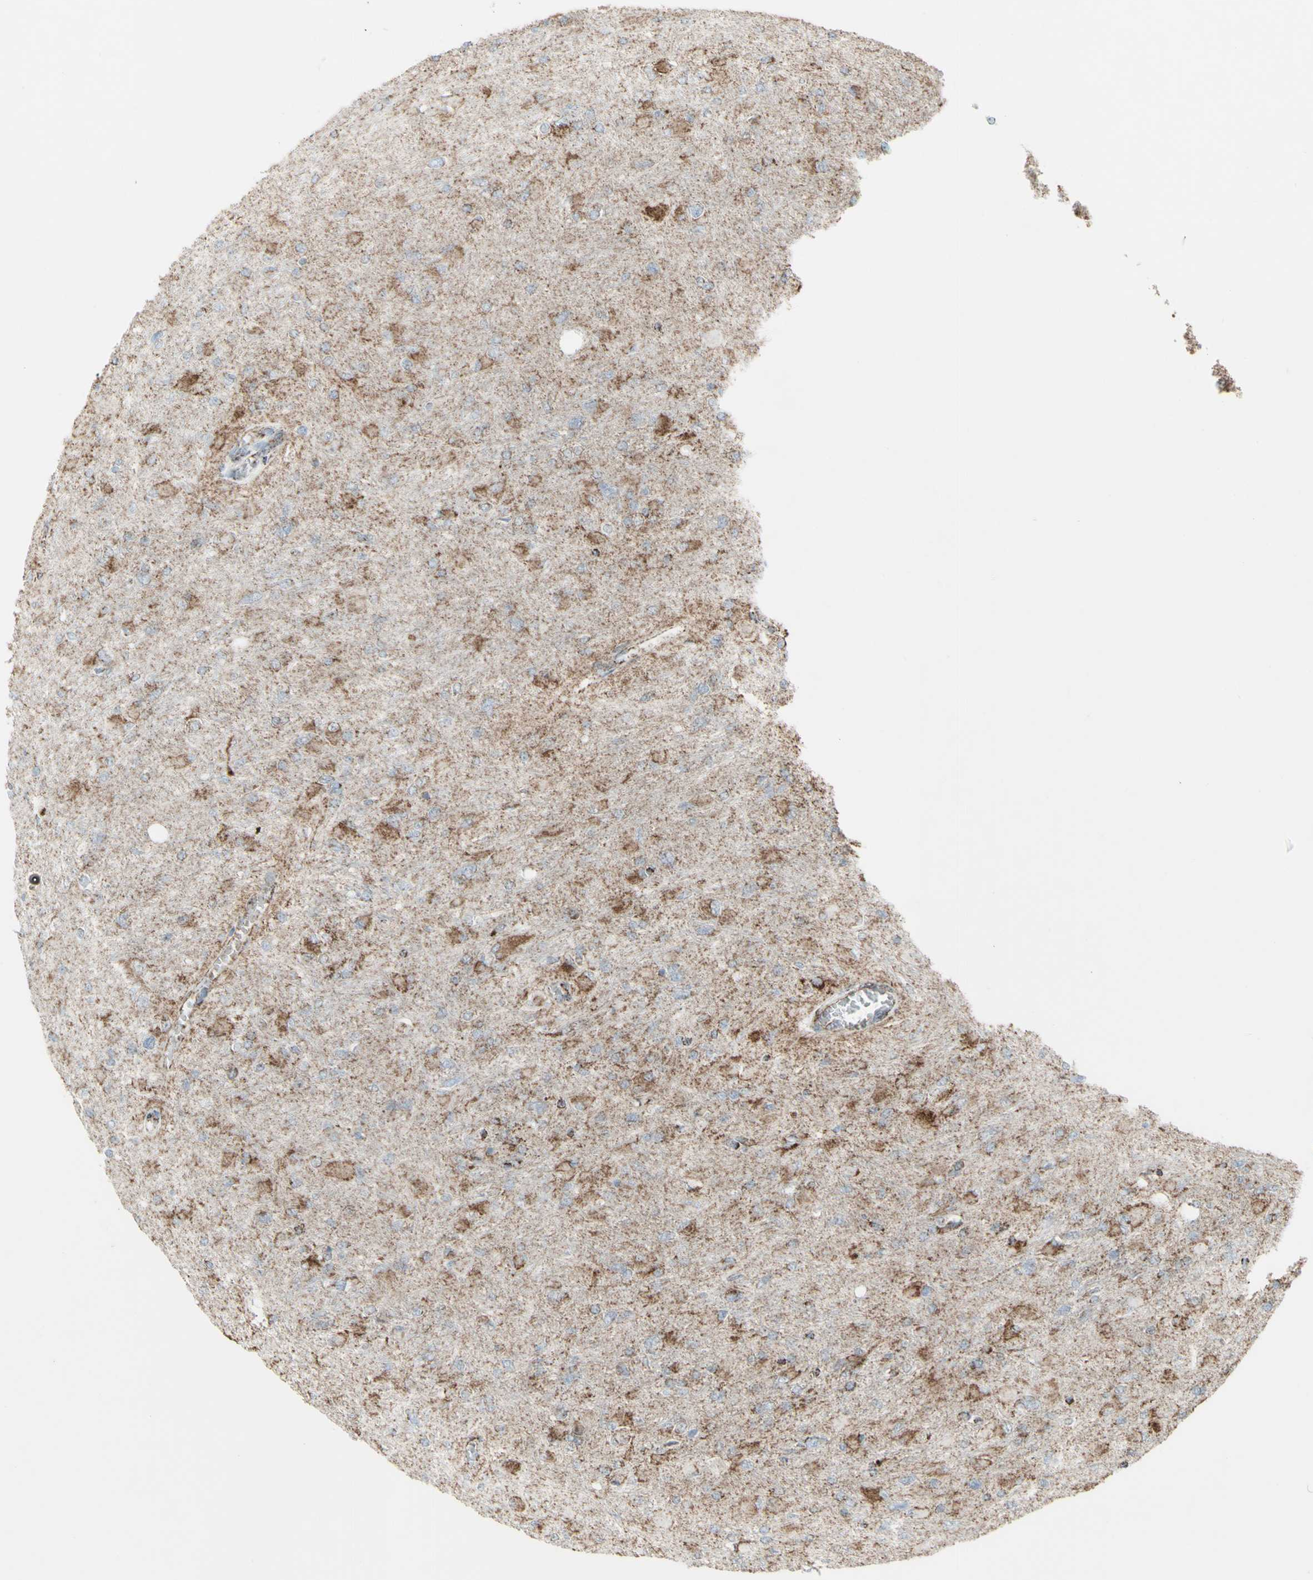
{"staining": {"intensity": "moderate", "quantity": ">75%", "location": "cytoplasmic/membranous"}, "tissue": "glioma", "cell_type": "Tumor cells", "image_type": "cancer", "snomed": [{"axis": "morphology", "description": "Glioma, malignant, High grade"}, {"axis": "topography", "description": "Cerebral cortex"}], "caption": "About >75% of tumor cells in glioma reveal moderate cytoplasmic/membranous protein staining as visualized by brown immunohistochemical staining.", "gene": "PLGRKT", "patient": {"sex": "female", "age": 36}}